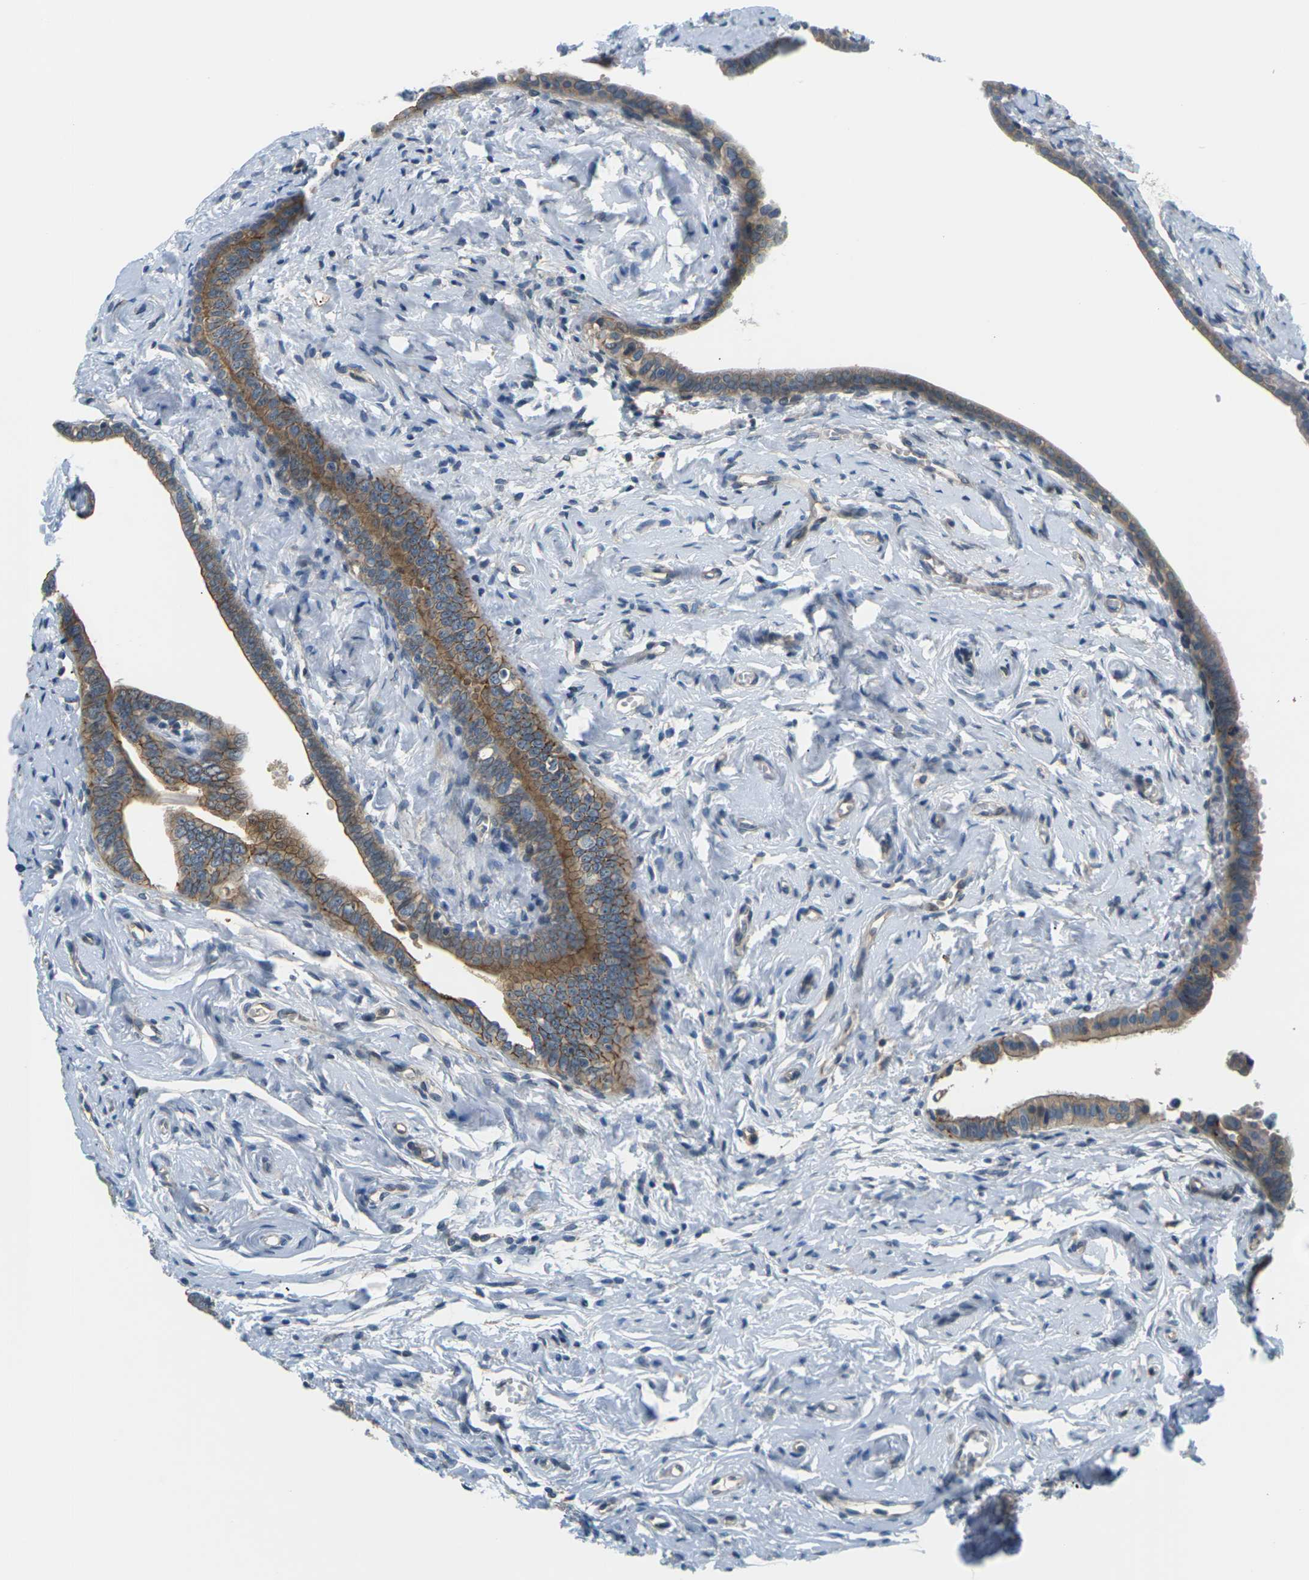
{"staining": {"intensity": "strong", "quantity": ">75%", "location": "cytoplasmic/membranous"}, "tissue": "fallopian tube", "cell_type": "Glandular cells", "image_type": "normal", "snomed": [{"axis": "morphology", "description": "Normal tissue, NOS"}, {"axis": "topography", "description": "Fallopian tube"}], "caption": "Strong cytoplasmic/membranous staining for a protein is seen in approximately >75% of glandular cells of unremarkable fallopian tube using IHC.", "gene": "SLC13A3", "patient": {"sex": "female", "age": 71}}